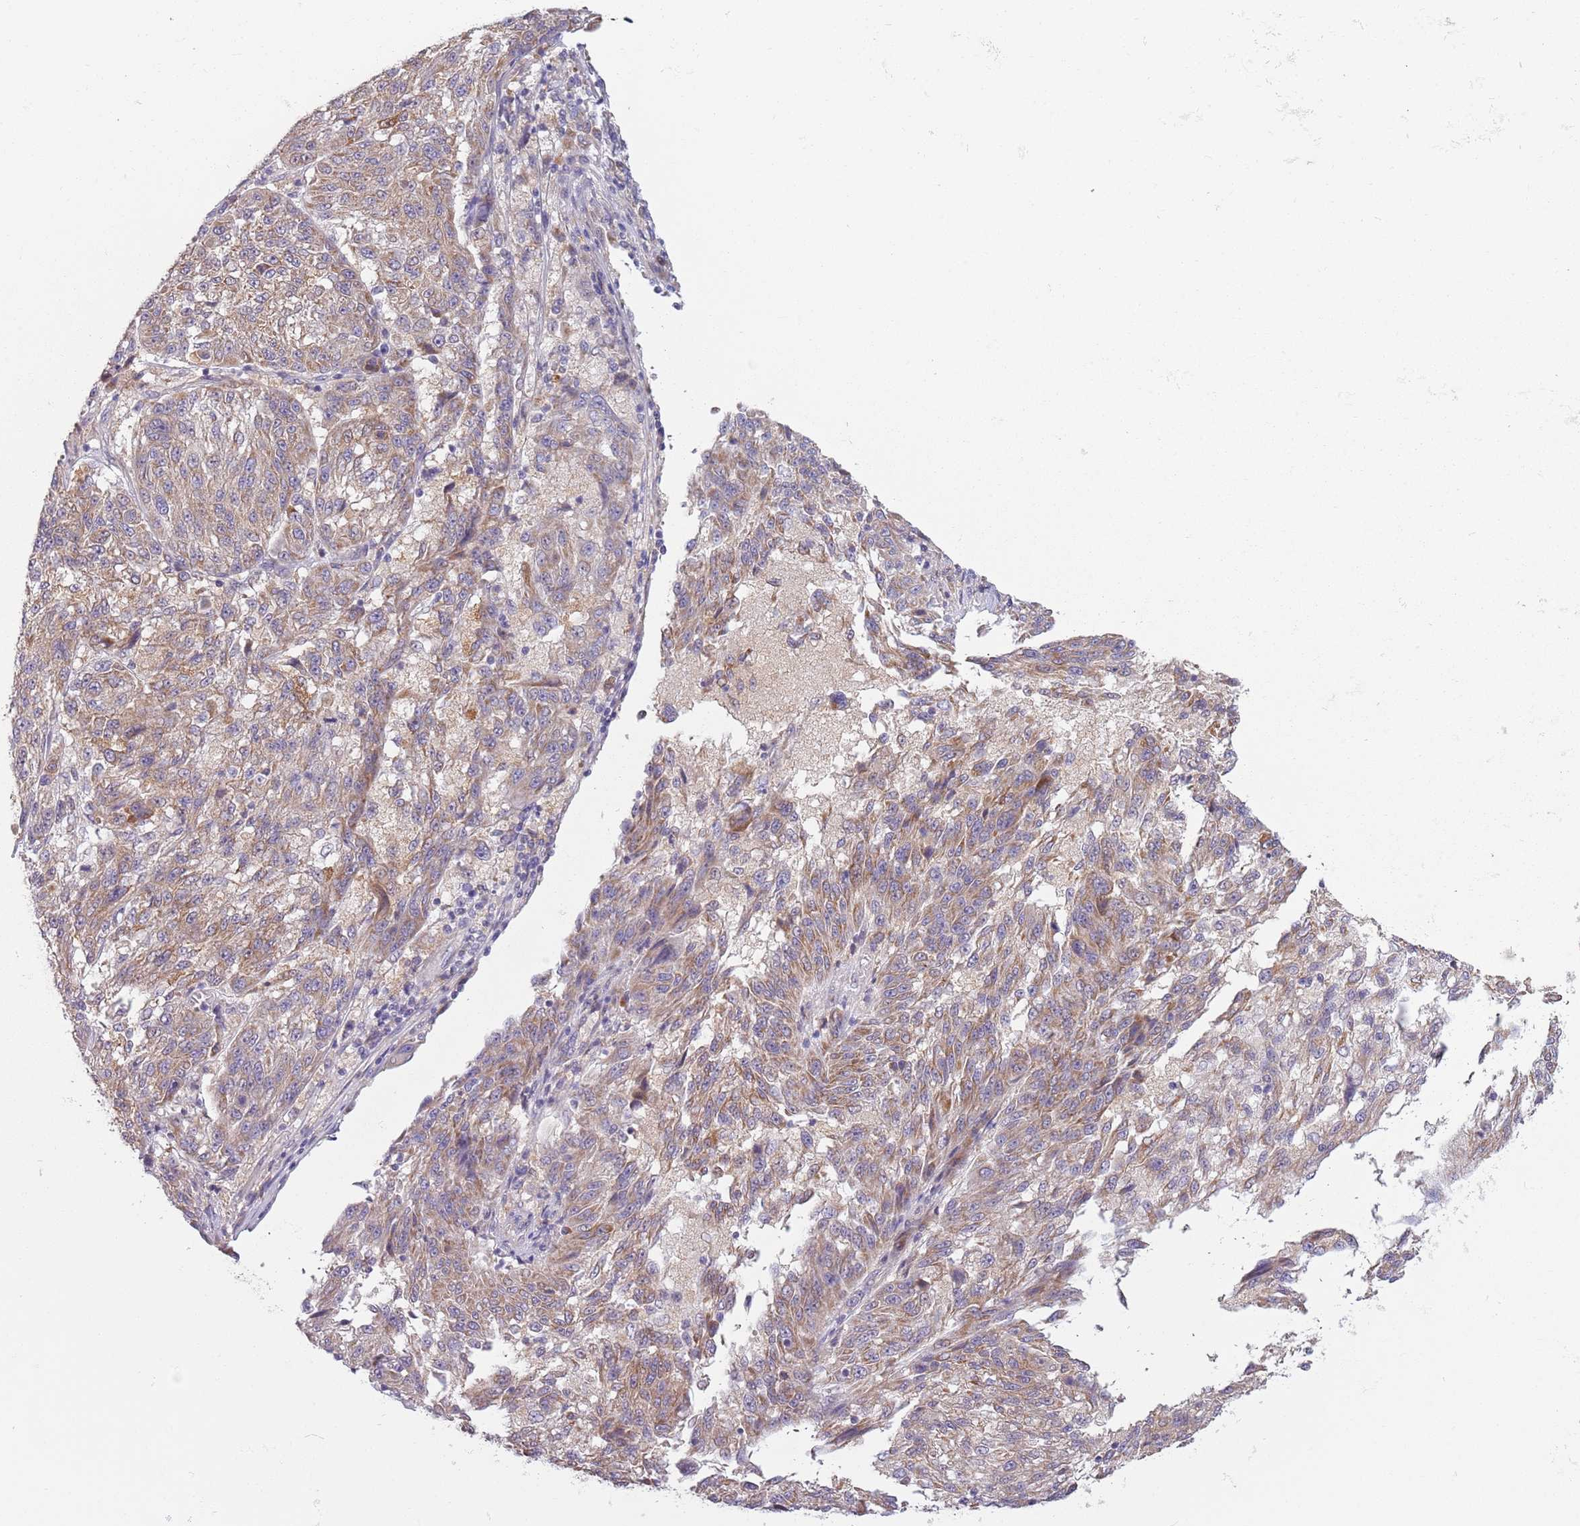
{"staining": {"intensity": "weak", "quantity": "25%-75%", "location": "cytoplasmic/membranous"}, "tissue": "melanoma", "cell_type": "Tumor cells", "image_type": "cancer", "snomed": [{"axis": "morphology", "description": "Malignant melanoma, NOS"}, {"axis": "topography", "description": "Skin"}], "caption": "Malignant melanoma was stained to show a protein in brown. There is low levels of weak cytoplasmic/membranous positivity in approximately 25%-75% of tumor cells.", "gene": "COQ5", "patient": {"sex": "male", "age": 53}}